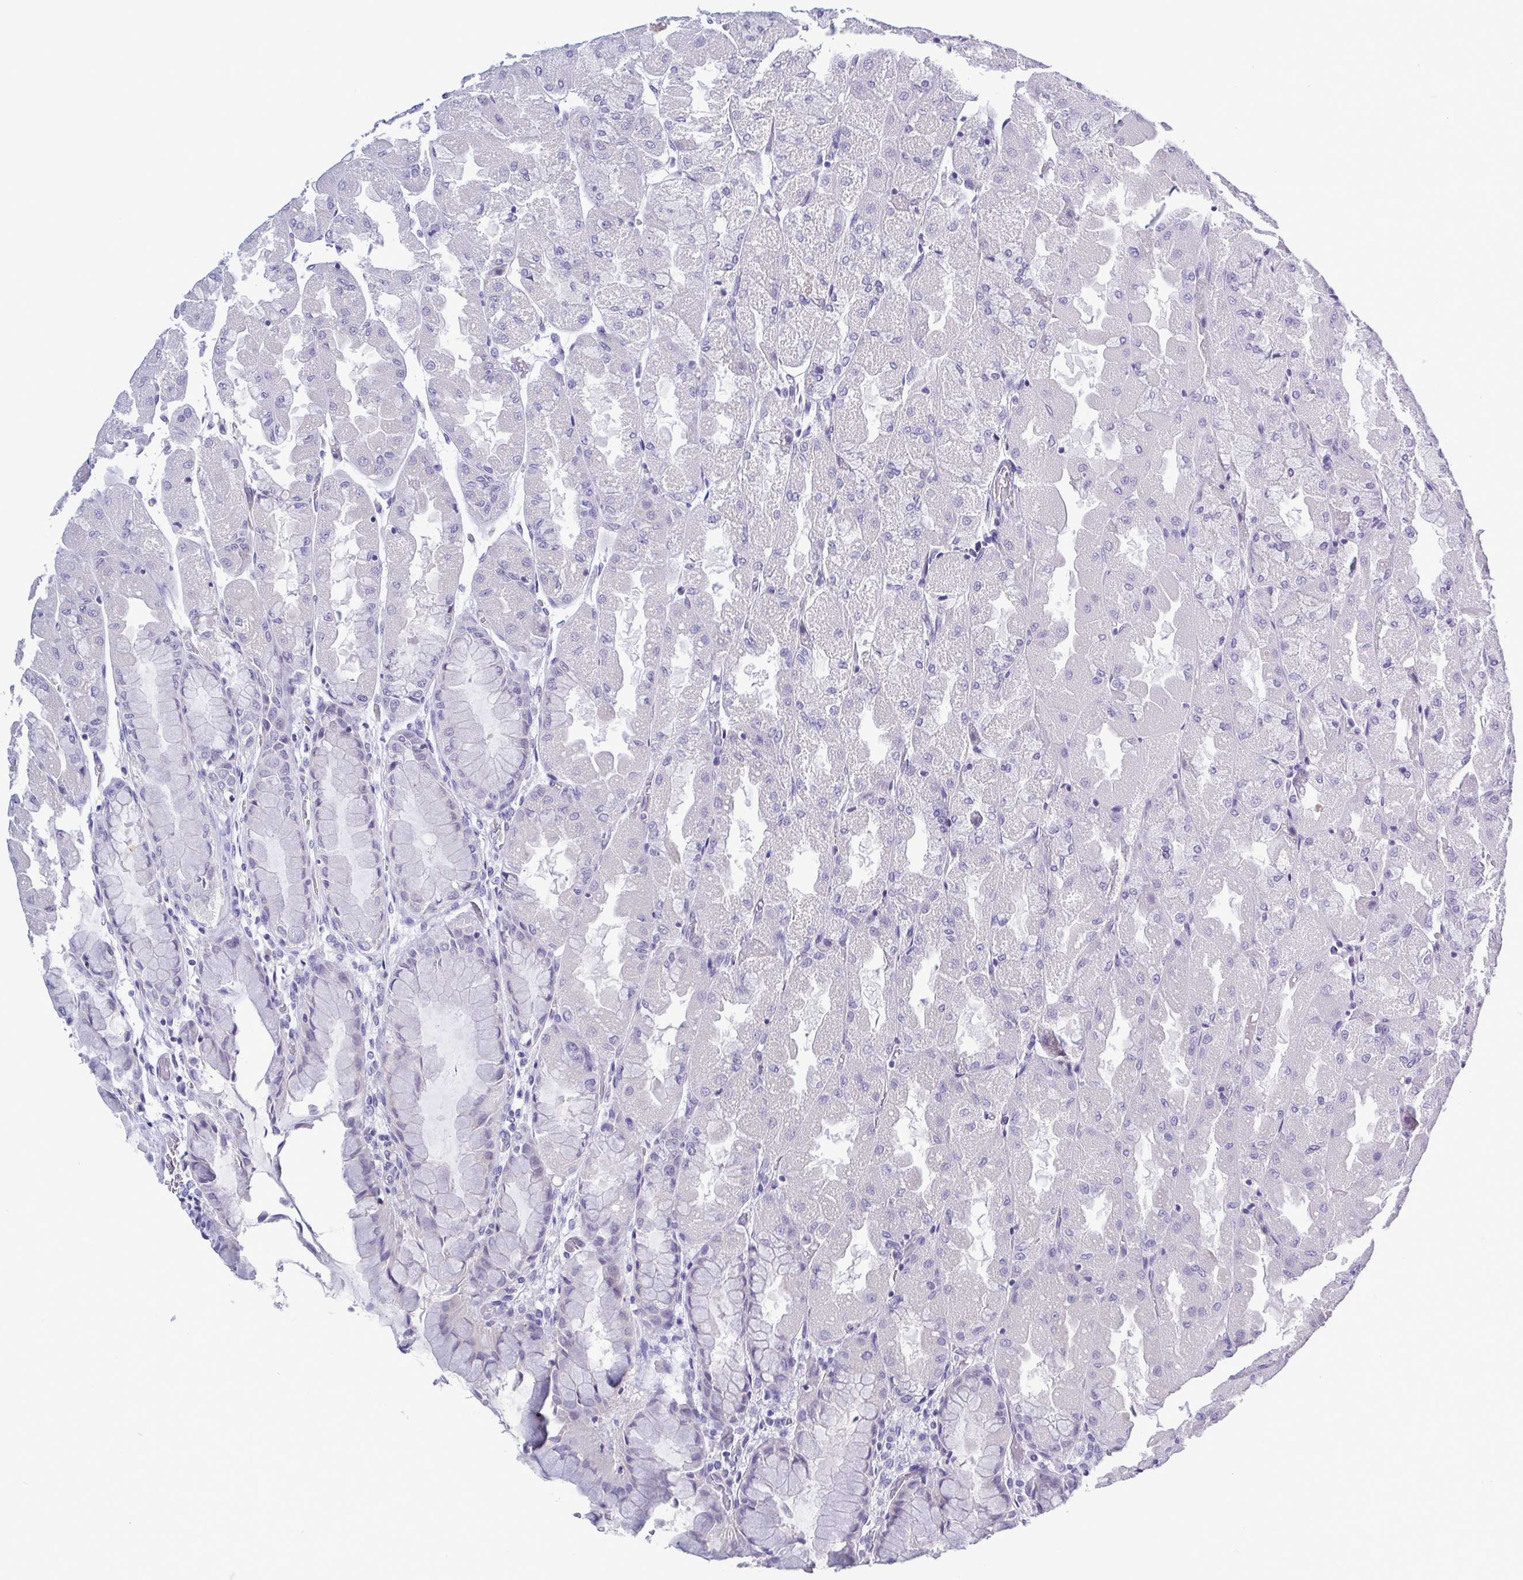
{"staining": {"intensity": "negative", "quantity": "none", "location": "none"}, "tissue": "stomach", "cell_type": "Glandular cells", "image_type": "normal", "snomed": [{"axis": "morphology", "description": "Normal tissue, NOS"}, {"axis": "topography", "description": "Stomach"}], "caption": "Glandular cells are negative for brown protein staining in unremarkable stomach.", "gene": "TEX12", "patient": {"sex": "female", "age": 61}}